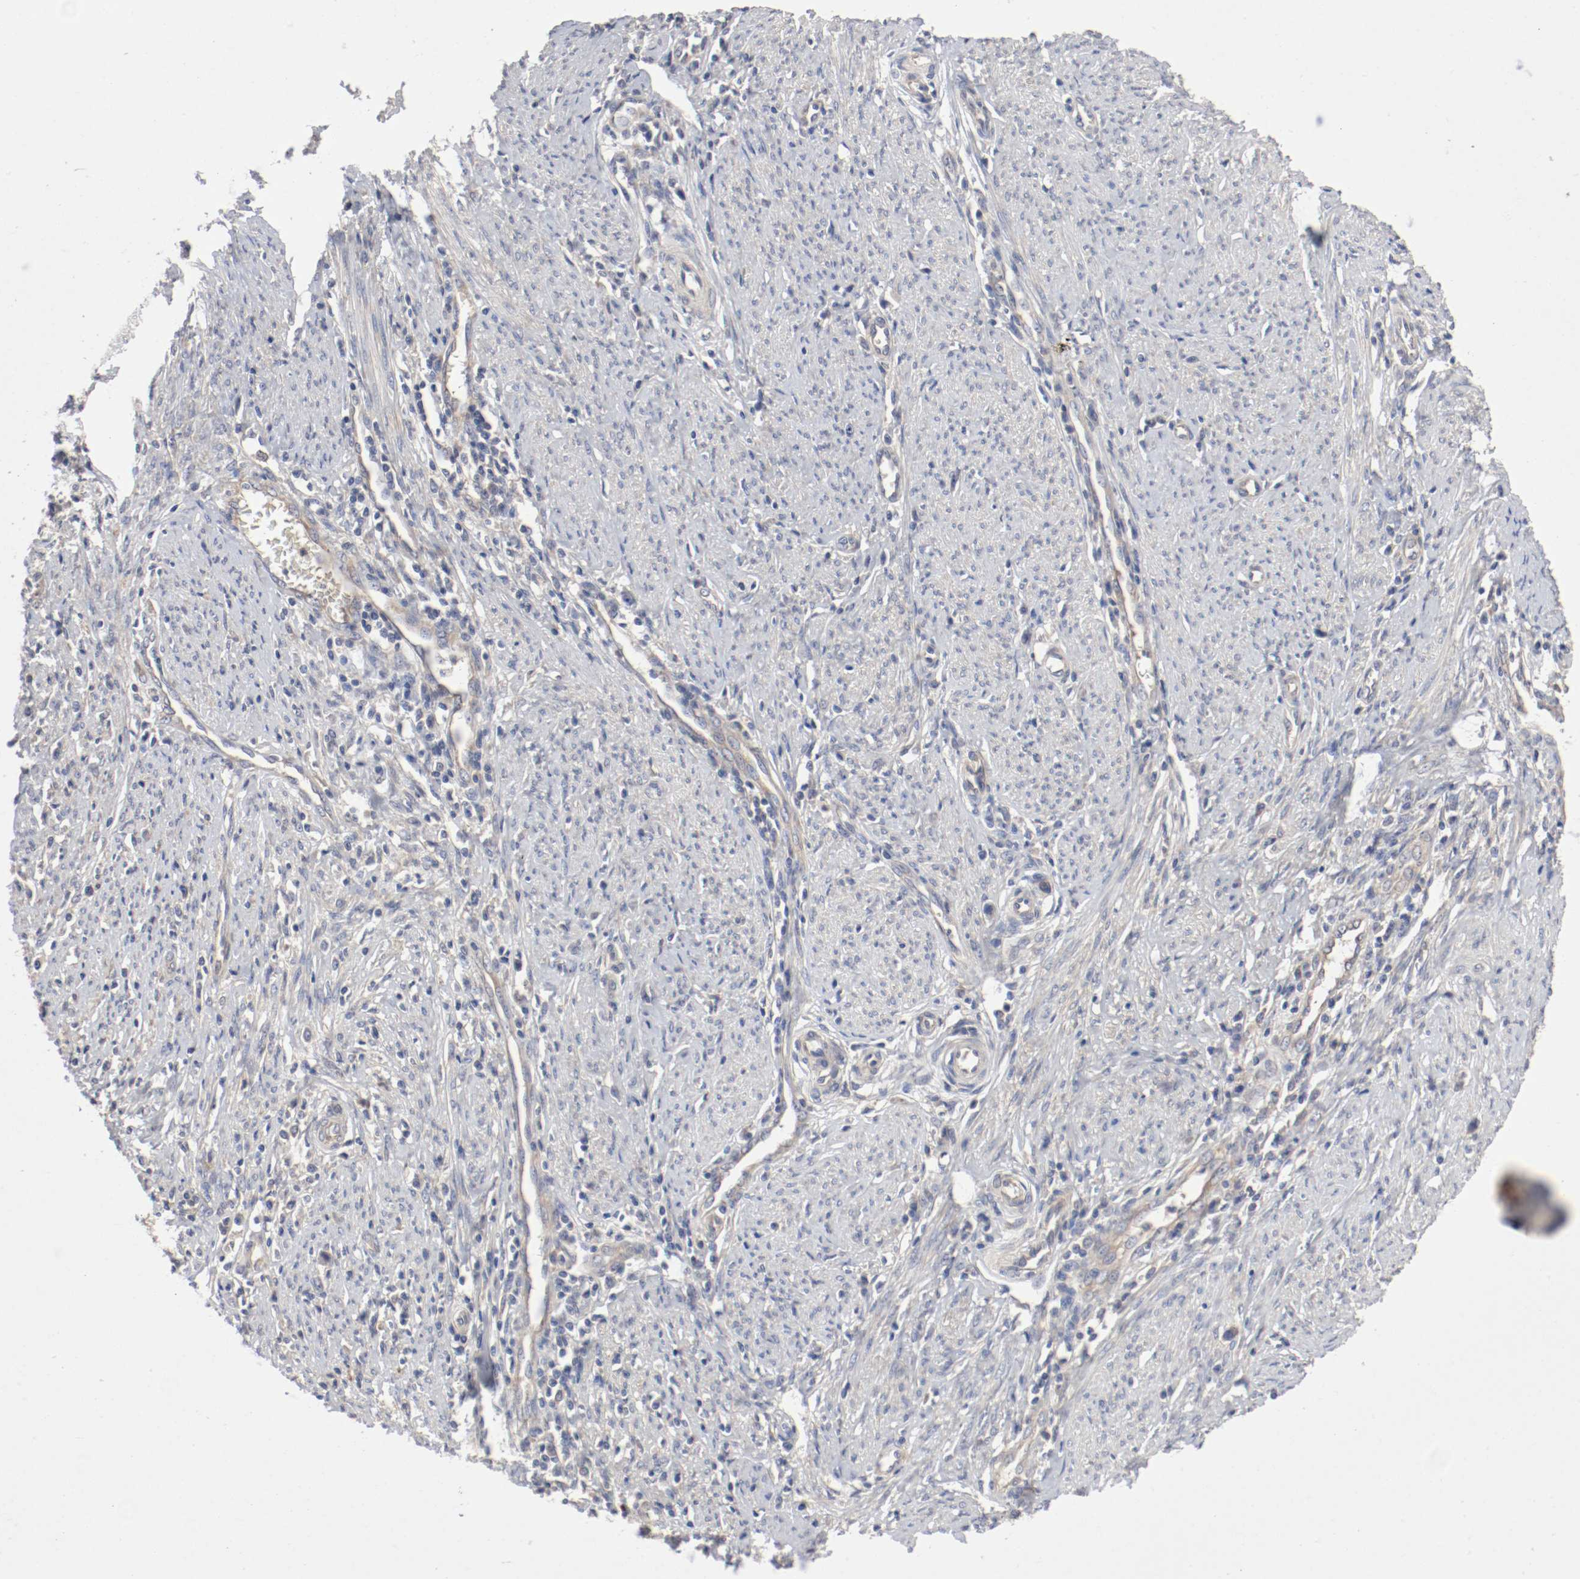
{"staining": {"intensity": "weak", "quantity": "<25%", "location": "cytoplasmic/membranous"}, "tissue": "cervical cancer", "cell_type": "Tumor cells", "image_type": "cancer", "snomed": [{"axis": "morphology", "description": "Adenocarcinoma, NOS"}, {"axis": "topography", "description": "Cervix"}], "caption": "Adenocarcinoma (cervical) stained for a protein using immunohistochemistry (IHC) demonstrates no staining tumor cells.", "gene": "REN", "patient": {"sex": "female", "age": 36}}